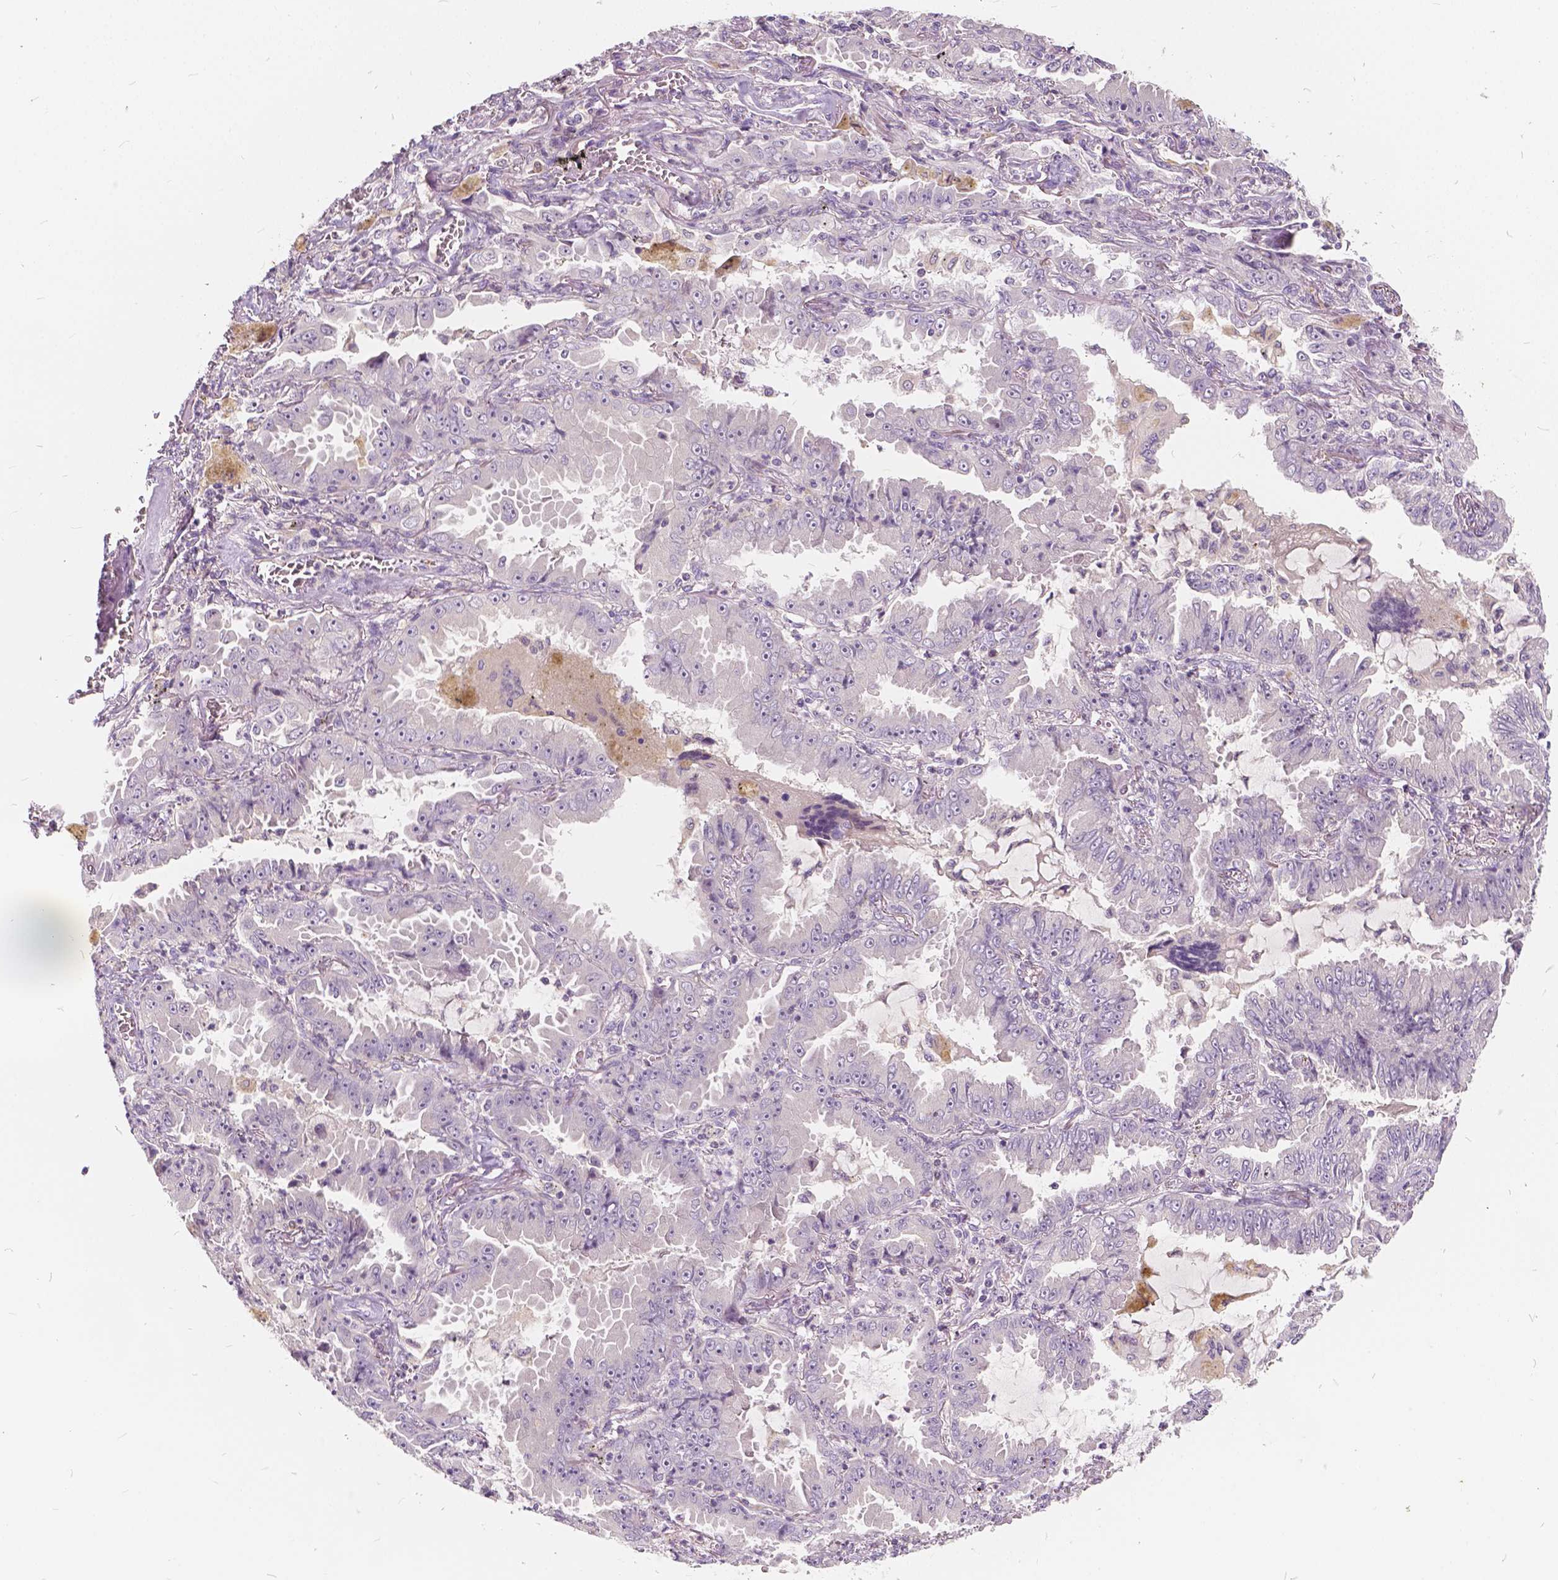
{"staining": {"intensity": "negative", "quantity": "none", "location": "none"}, "tissue": "lung cancer", "cell_type": "Tumor cells", "image_type": "cancer", "snomed": [{"axis": "morphology", "description": "Adenocarcinoma, NOS"}, {"axis": "topography", "description": "Lung"}], "caption": "An immunohistochemistry photomicrograph of lung adenocarcinoma is shown. There is no staining in tumor cells of lung adenocarcinoma.", "gene": "KIAA0513", "patient": {"sex": "female", "age": 52}}